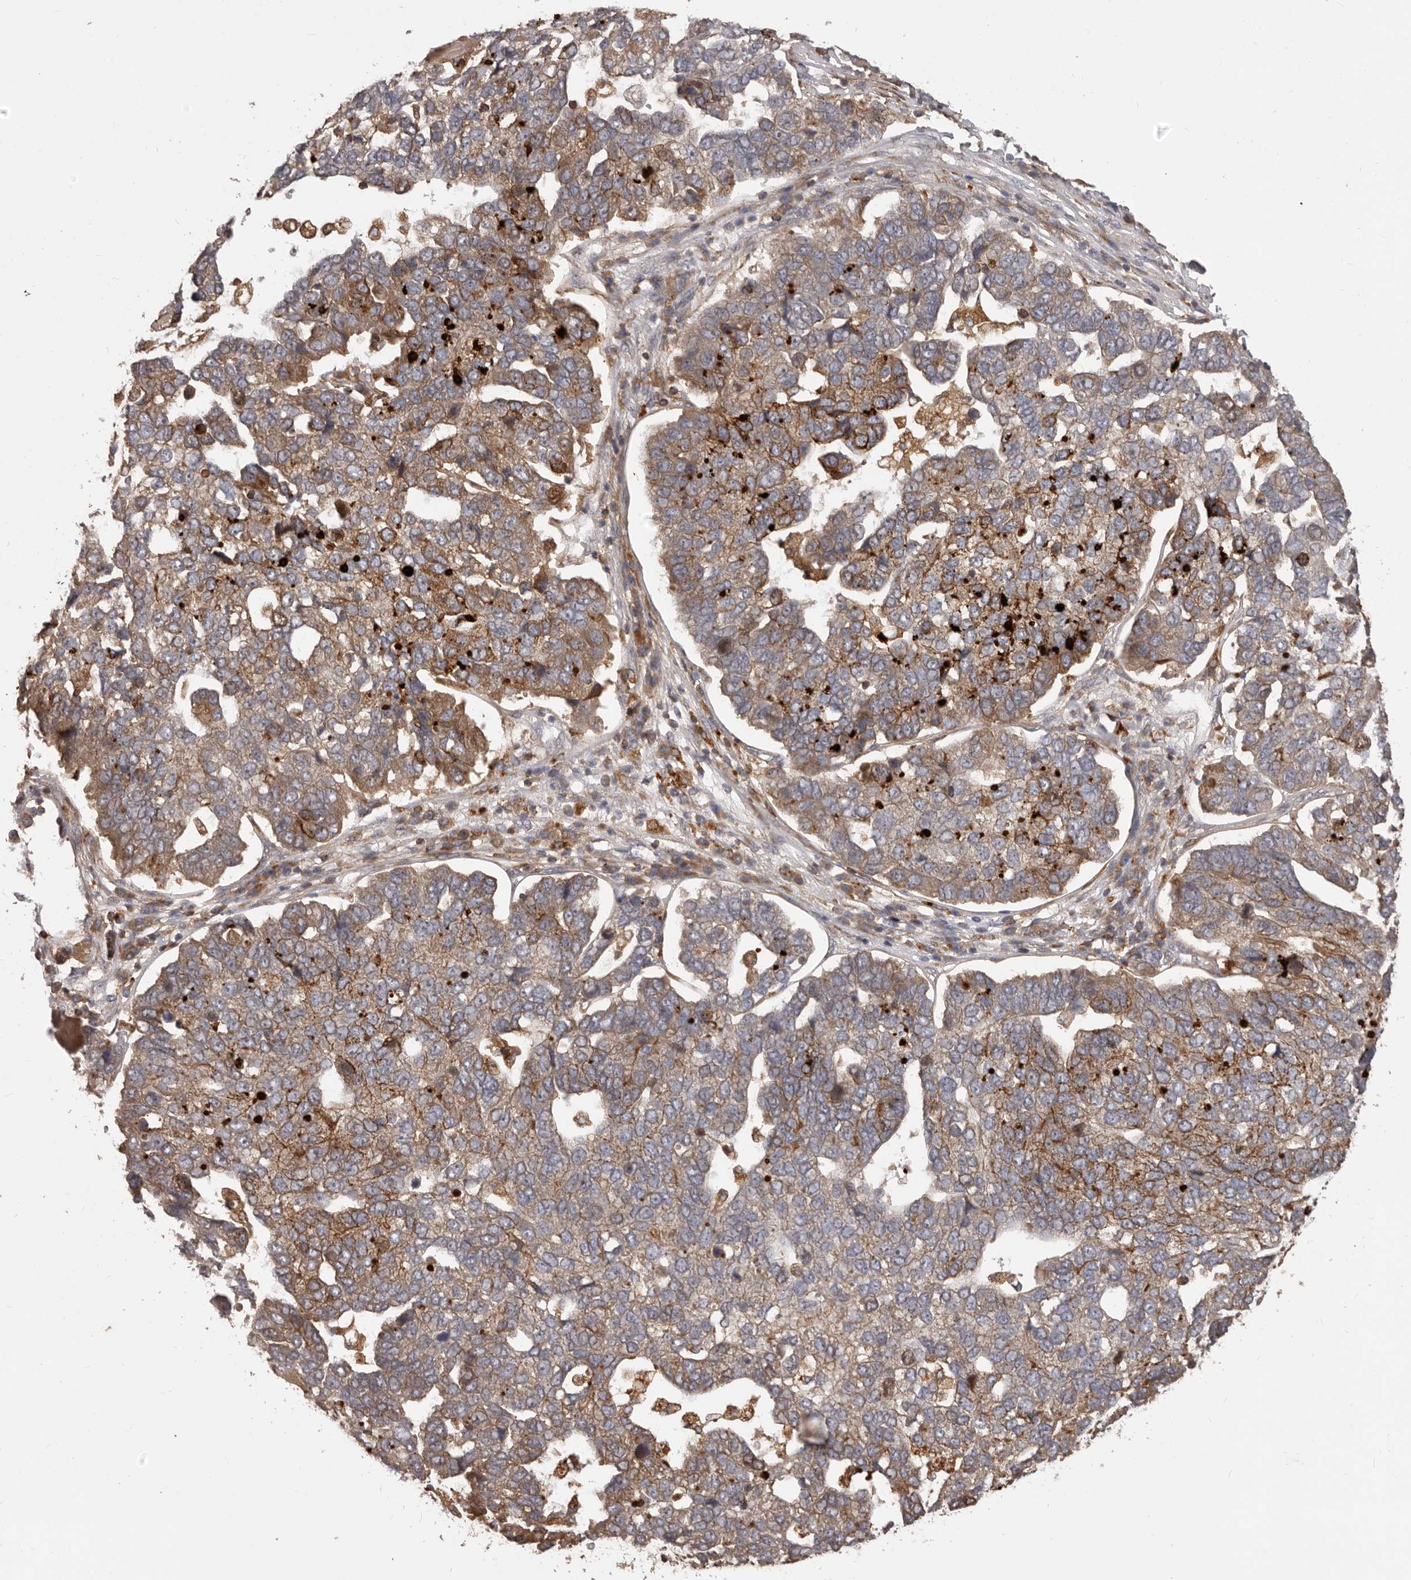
{"staining": {"intensity": "weak", "quantity": "25%-75%", "location": "cytoplasmic/membranous"}, "tissue": "pancreatic cancer", "cell_type": "Tumor cells", "image_type": "cancer", "snomed": [{"axis": "morphology", "description": "Adenocarcinoma, NOS"}, {"axis": "topography", "description": "Pancreas"}], "caption": "DAB immunohistochemical staining of pancreatic adenocarcinoma shows weak cytoplasmic/membranous protein staining in about 25%-75% of tumor cells.", "gene": "RNF187", "patient": {"sex": "female", "age": 61}}